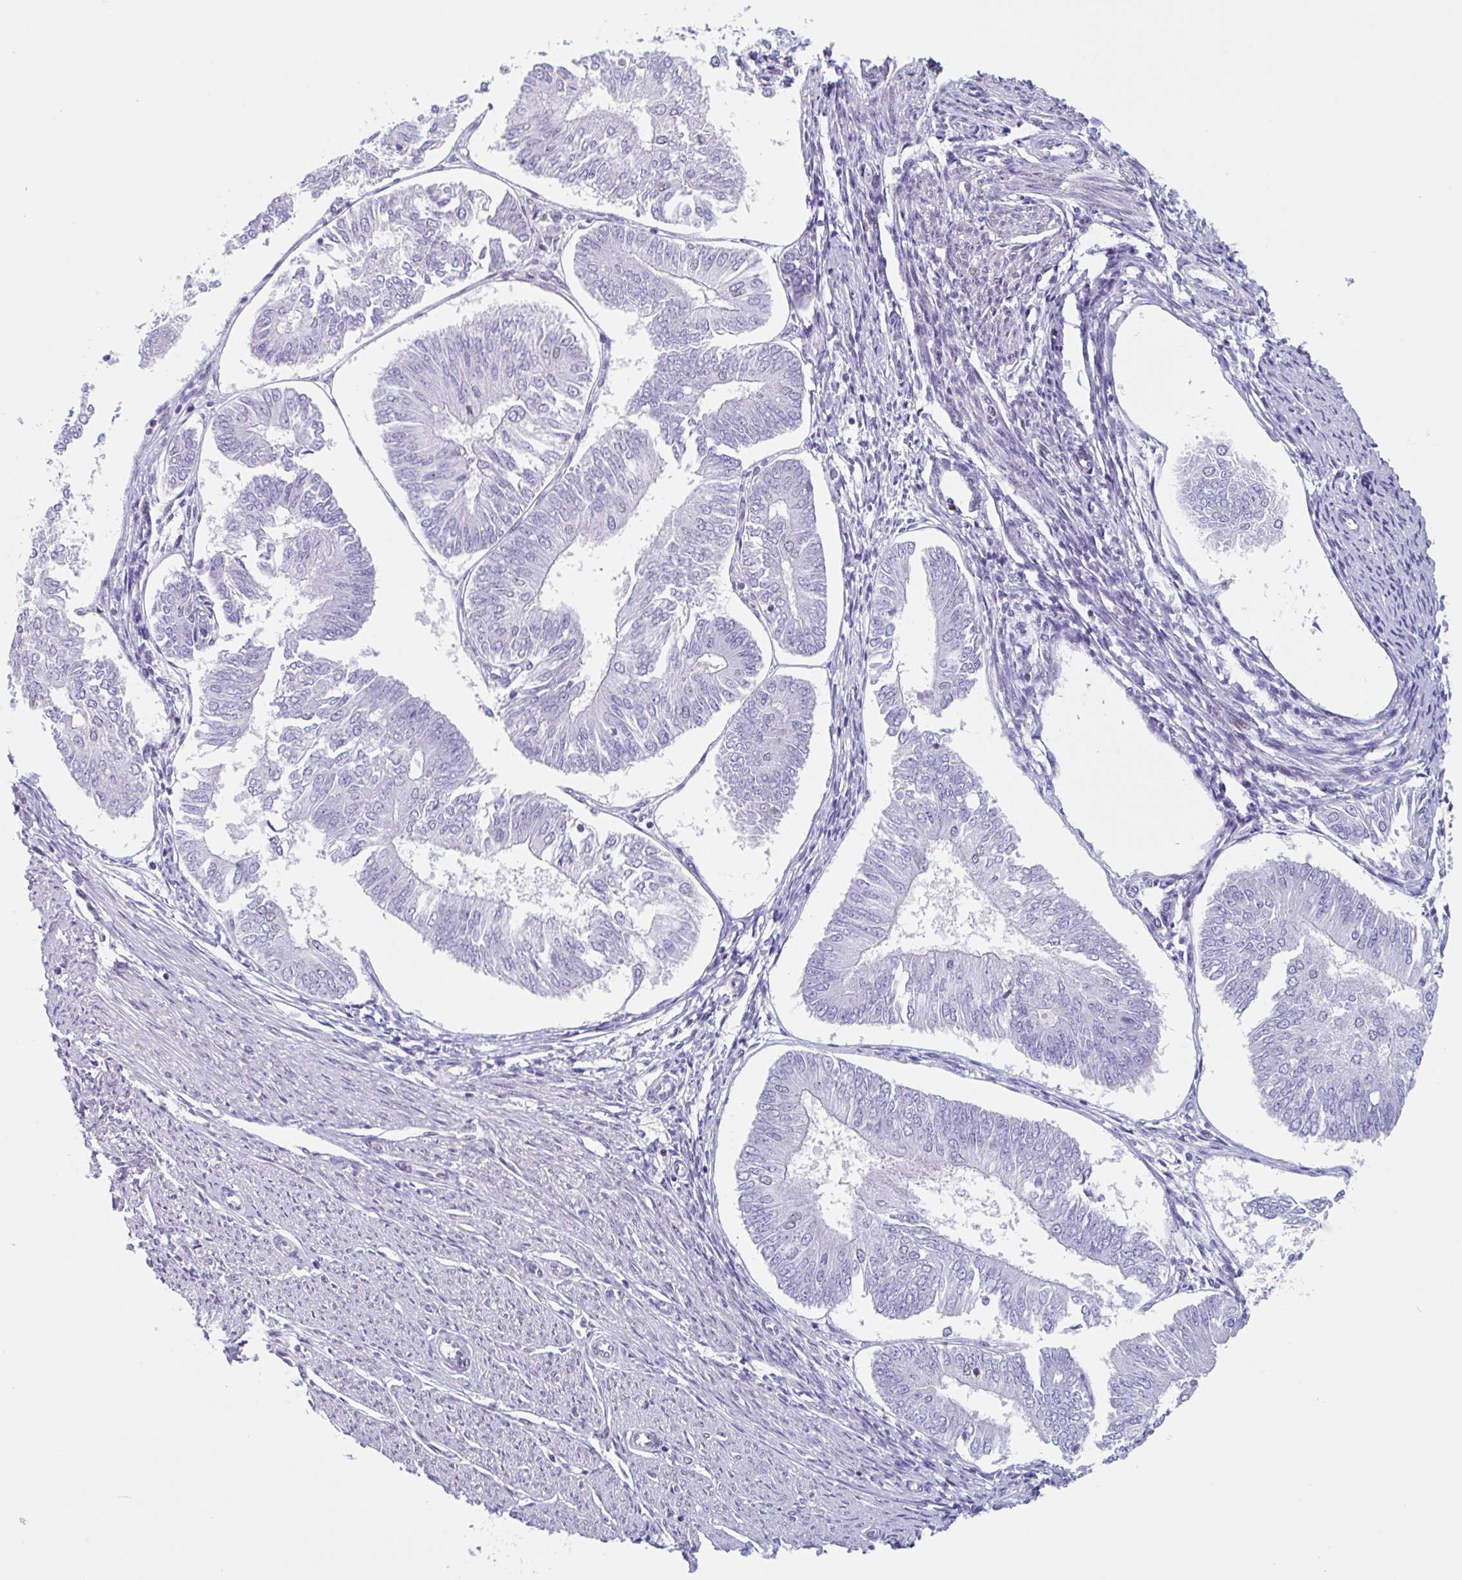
{"staining": {"intensity": "negative", "quantity": "none", "location": "none"}, "tissue": "endometrial cancer", "cell_type": "Tumor cells", "image_type": "cancer", "snomed": [{"axis": "morphology", "description": "Adenocarcinoma, NOS"}, {"axis": "topography", "description": "Endometrium"}], "caption": "Protein analysis of adenocarcinoma (endometrial) displays no significant expression in tumor cells.", "gene": "LENG9", "patient": {"sex": "female", "age": 58}}